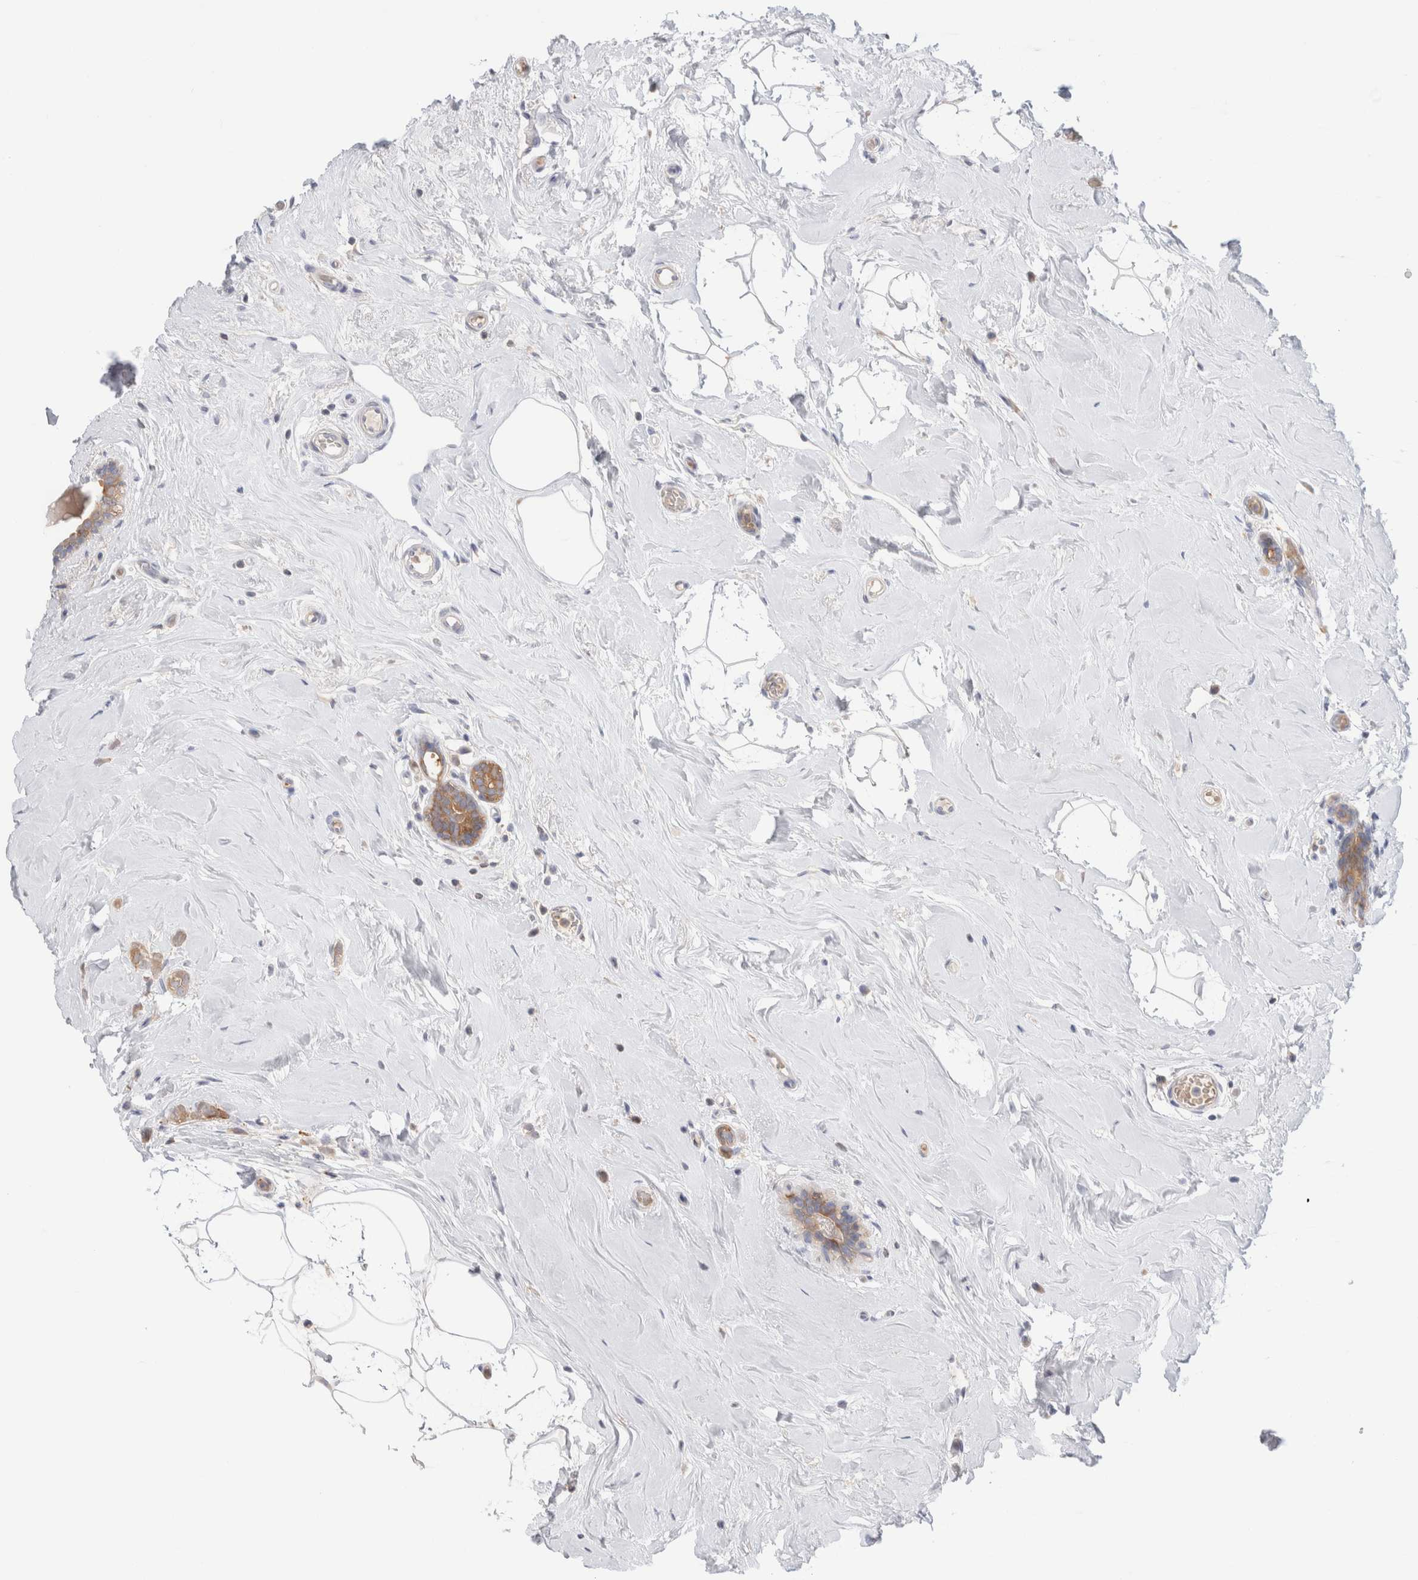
{"staining": {"intensity": "moderate", "quantity": ">75%", "location": "cytoplasmic/membranous"}, "tissue": "breast cancer", "cell_type": "Tumor cells", "image_type": "cancer", "snomed": [{"axis": "morphology", "description": "Lobular carcinoma"}, {"axis": "topography", "description": "Breast"}], "caption": "High-power microscopy captured an immunohistochemistry micrograph of breast lobular carcinoma, revealing moderate cytoplasmic/membranous staining in approximately >75% of tumor cells.", "gene": "KLHL14", "patient": {"sex": "female", "age": 47}}